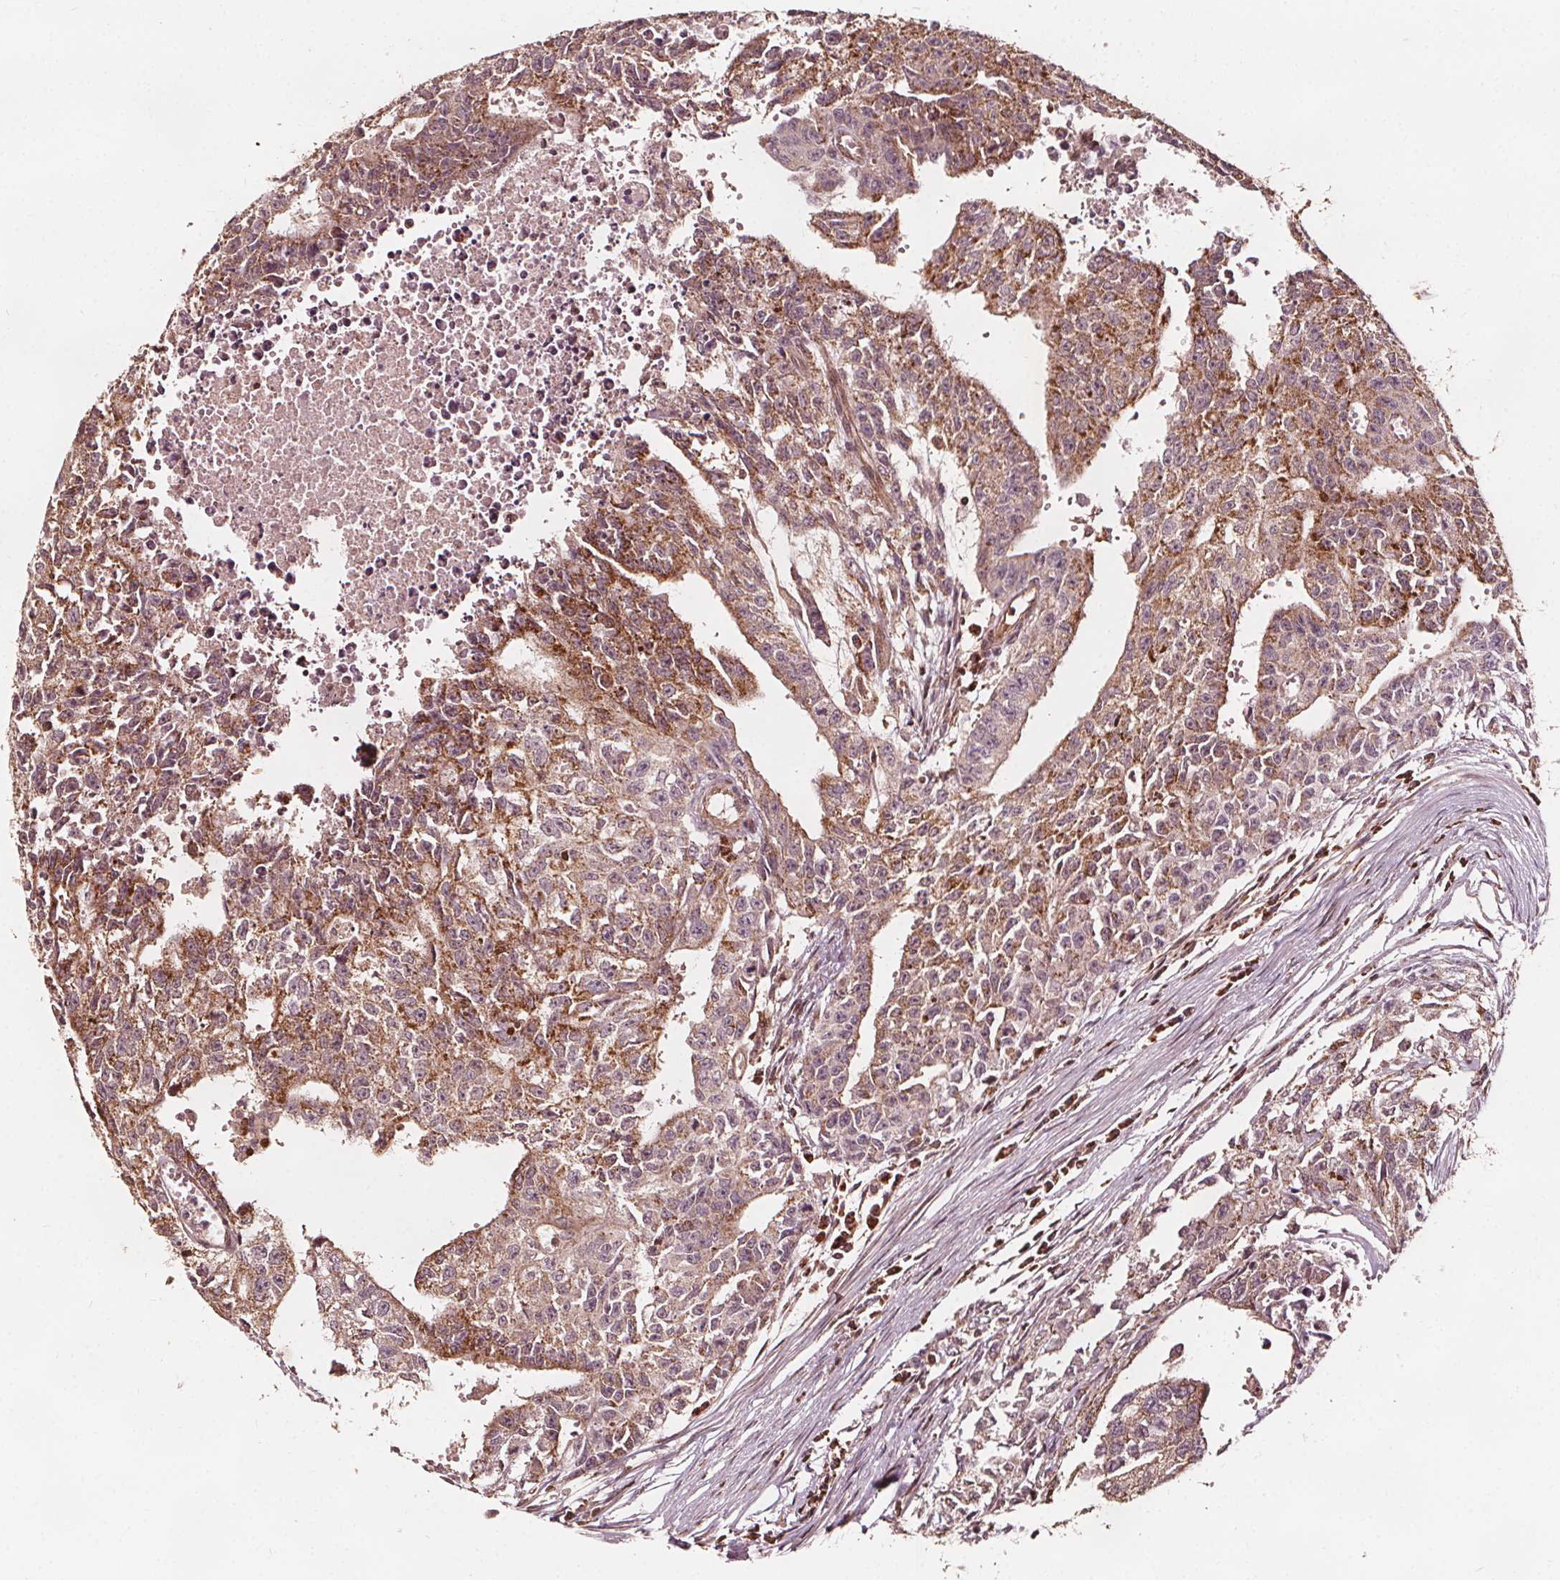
{"staining": {"intensity": "moderate", "quantity": ">75%", "location": "cytoplasmic/membranous"}, "tissue": "testis cancer", "cell_type": "Tumor cells", "image_type": "cancer", "snomed": [{"axis": "morphology", "description": "Carcinoma, Embryonal, NOS"}, {"axis": "morphology", "description": "Teratoma, malignant, NOS"}, {"axis": "topography", "description": "Testis"}], "caption": "Moderate cytoplasmic/membranous protein staining is appreciated in approximately >75% of tumor cells in testis cancer.", "gene": "AIP", "patient": {"sex": "male", "age": 24}}